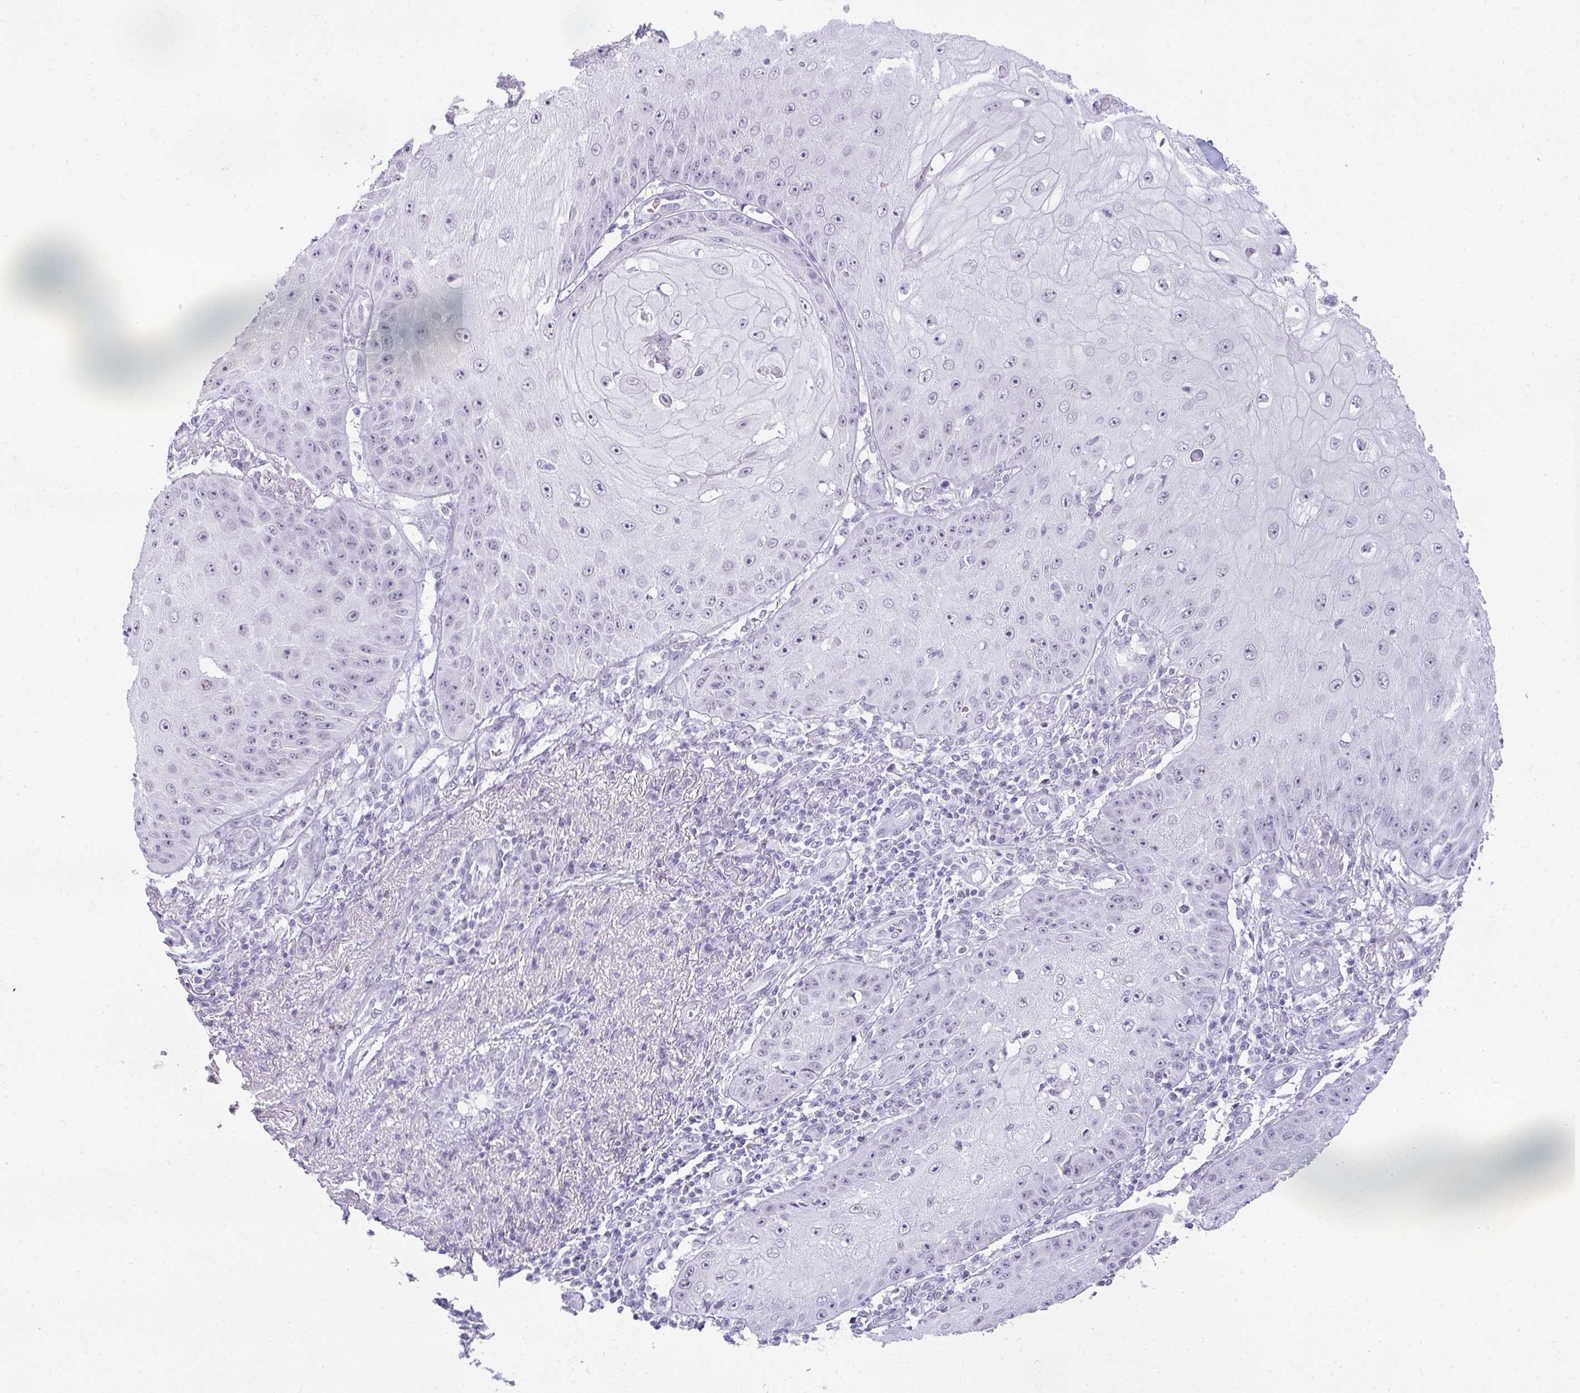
{"staining": {"intensity": "negative", "quantity": "none", "location": "none"}, "tissue": "skin cancer", "cell_type": "Tumor cells", "image_type": "cancer", "snomed": [{"axis": "morphology", "description": "Squamous cell carcinoma, NOS"}, {"axis": "topography", "description": "Skin"}], "caption": "Immunohistochemical staining of human skin squamous cell carcinoma reveals no significant expression in tumor cells. (Stains: DAB (3,3'-diaminobenzidine) immunohistochemistry (IHC) with hematoxylin counter stain, Microscopy: brightfield microscopy at high magnification).", "gene": "PLA2G1B", "patient": {"sex": "male", "age": 70}}